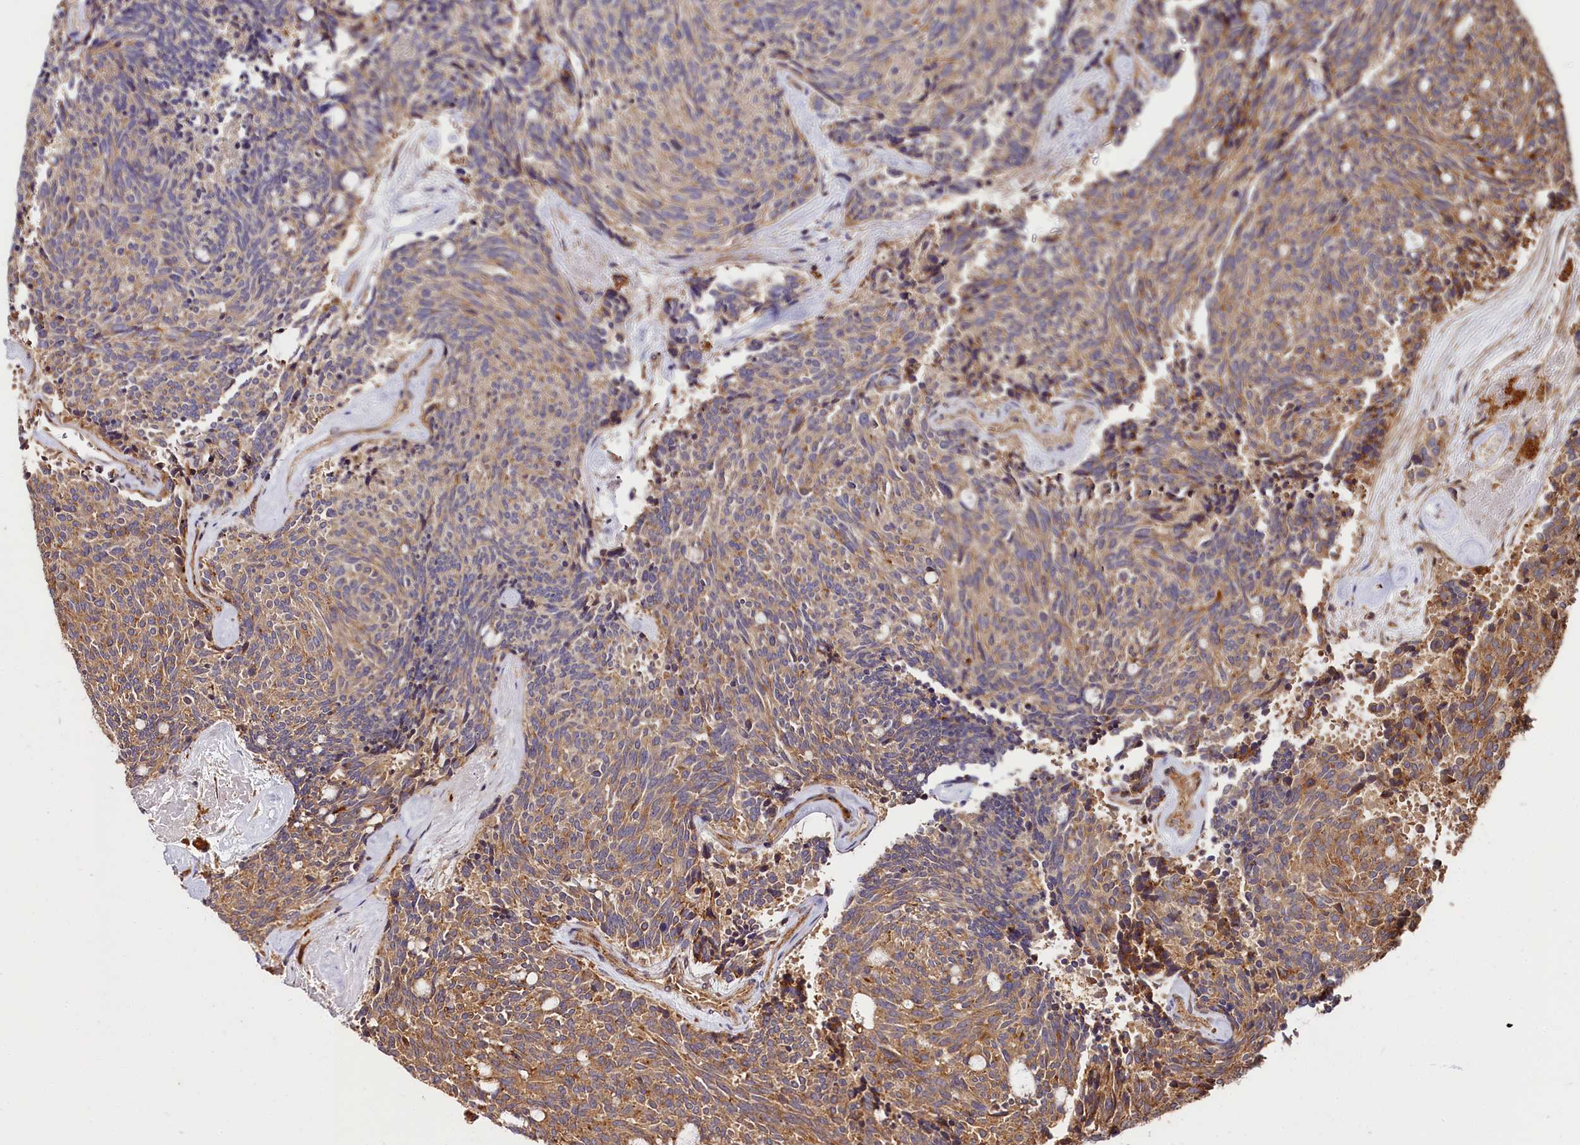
{"staining": {"intensity": "moderate", "quantity": ">75%", "location": "cytoplasmic/membranous"}, "tissue": "carcinoid", "cell_type": "Tumor cells", "image_type": "cancer", "snomed": [{"axis": "morphology", "description": "Carcinoid, malignant, NOS"}, {"axis": "topography", "description": "Pancreas"}], "caption": "Human carcinoid stained for a protein (brown) displays moderate cytoplasmic/membranous positive positivity in about >75% of tumor cells.", "gene": "WDR73", "patient": {"sex": "female", "age": 54}}